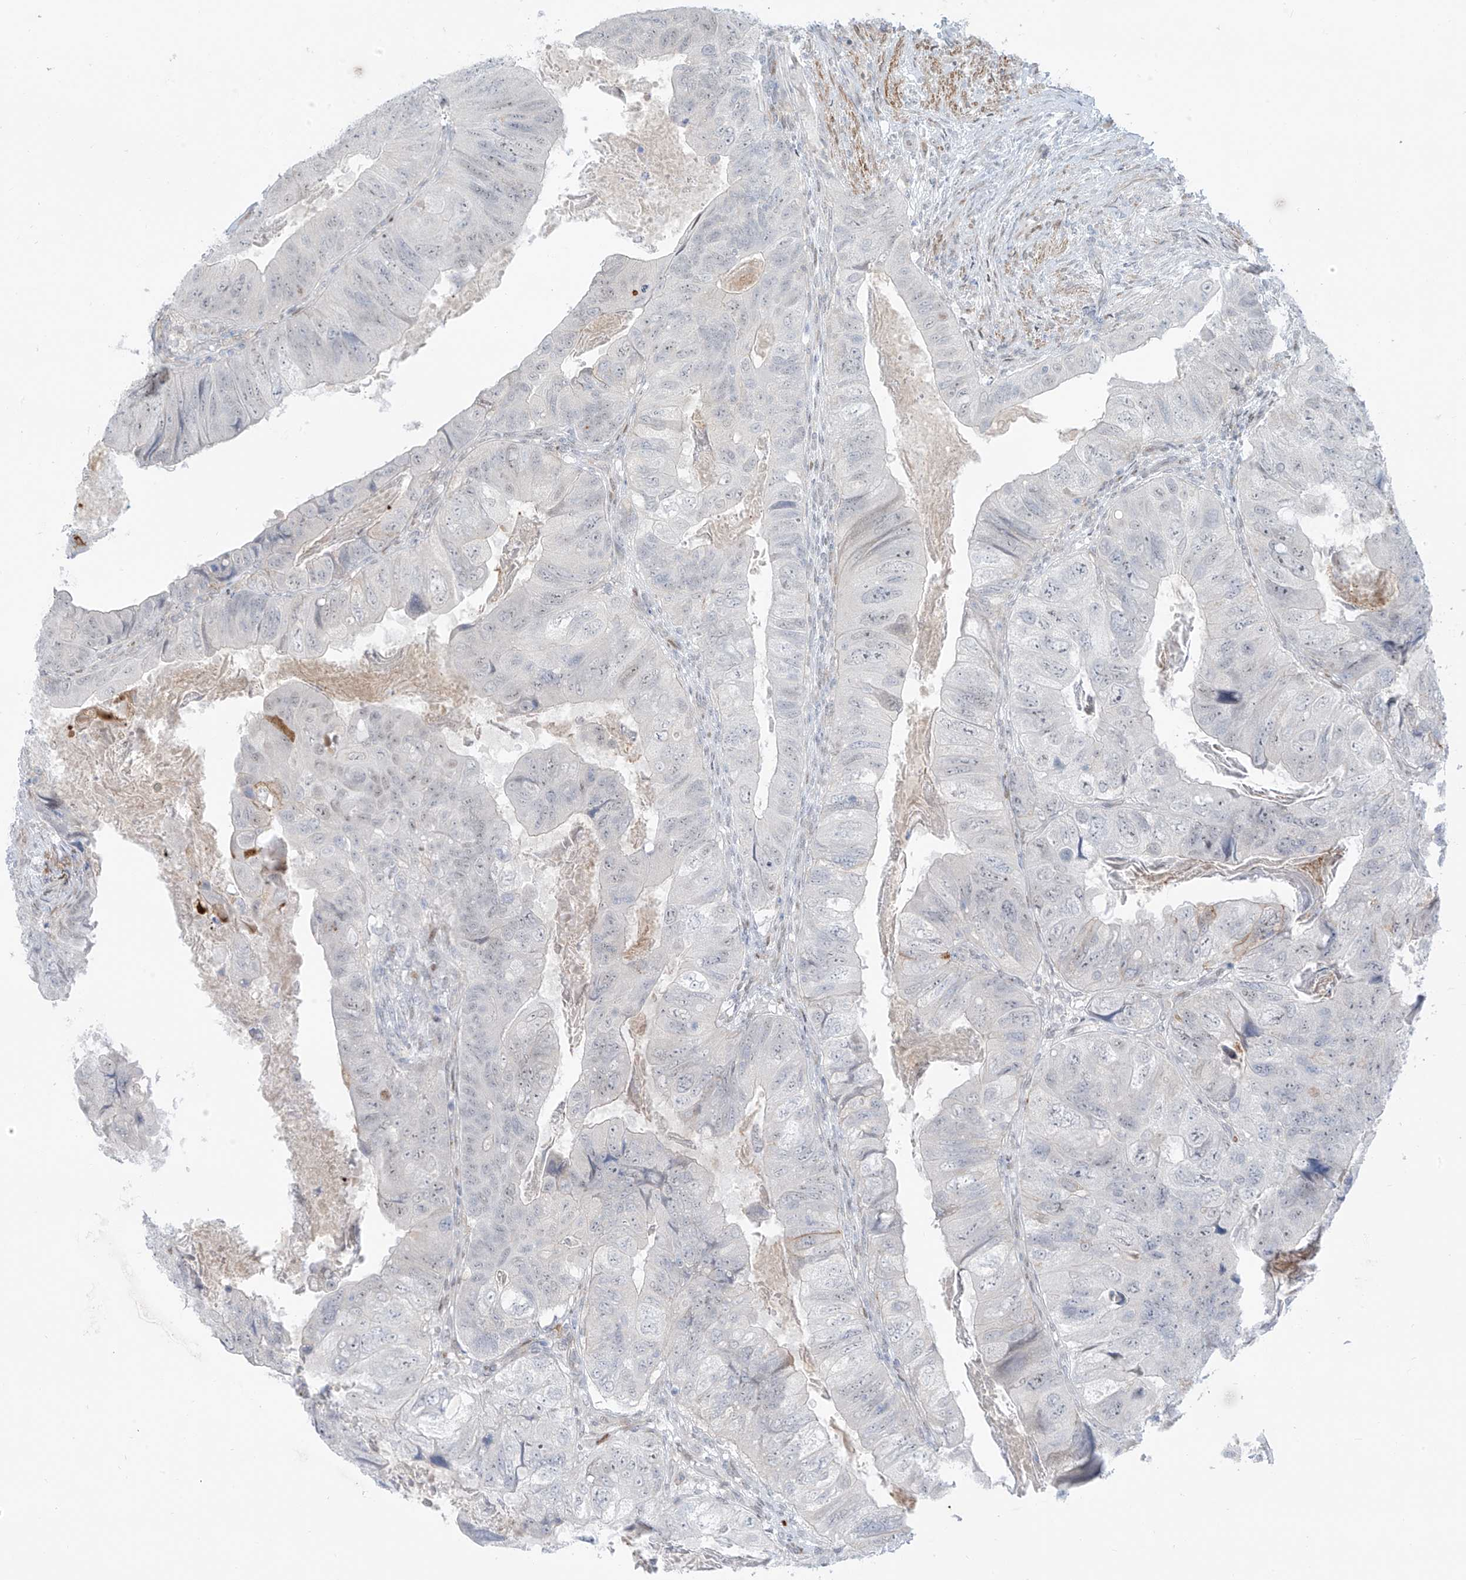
{"staining": {"intensity": "negative", "quantity": "none", "location": "none"}, "tissue": "colorectal cancer", "cell_type": "Tumor cells", "image_type": "cancer", "snomed": [{"axis": "morphology", "description": "Adenocarcinoma, NOS"}, {"axis": "topography", "description": "Rectum"}], "caption": "Immunohistochemistry histopathology image of human colorectal adenocarcinoma stained for a protein (brown), which exhibits no positivity in tumor cells.", "gene": "LIN9", "patient": {"sex": "male", "age": 63}}